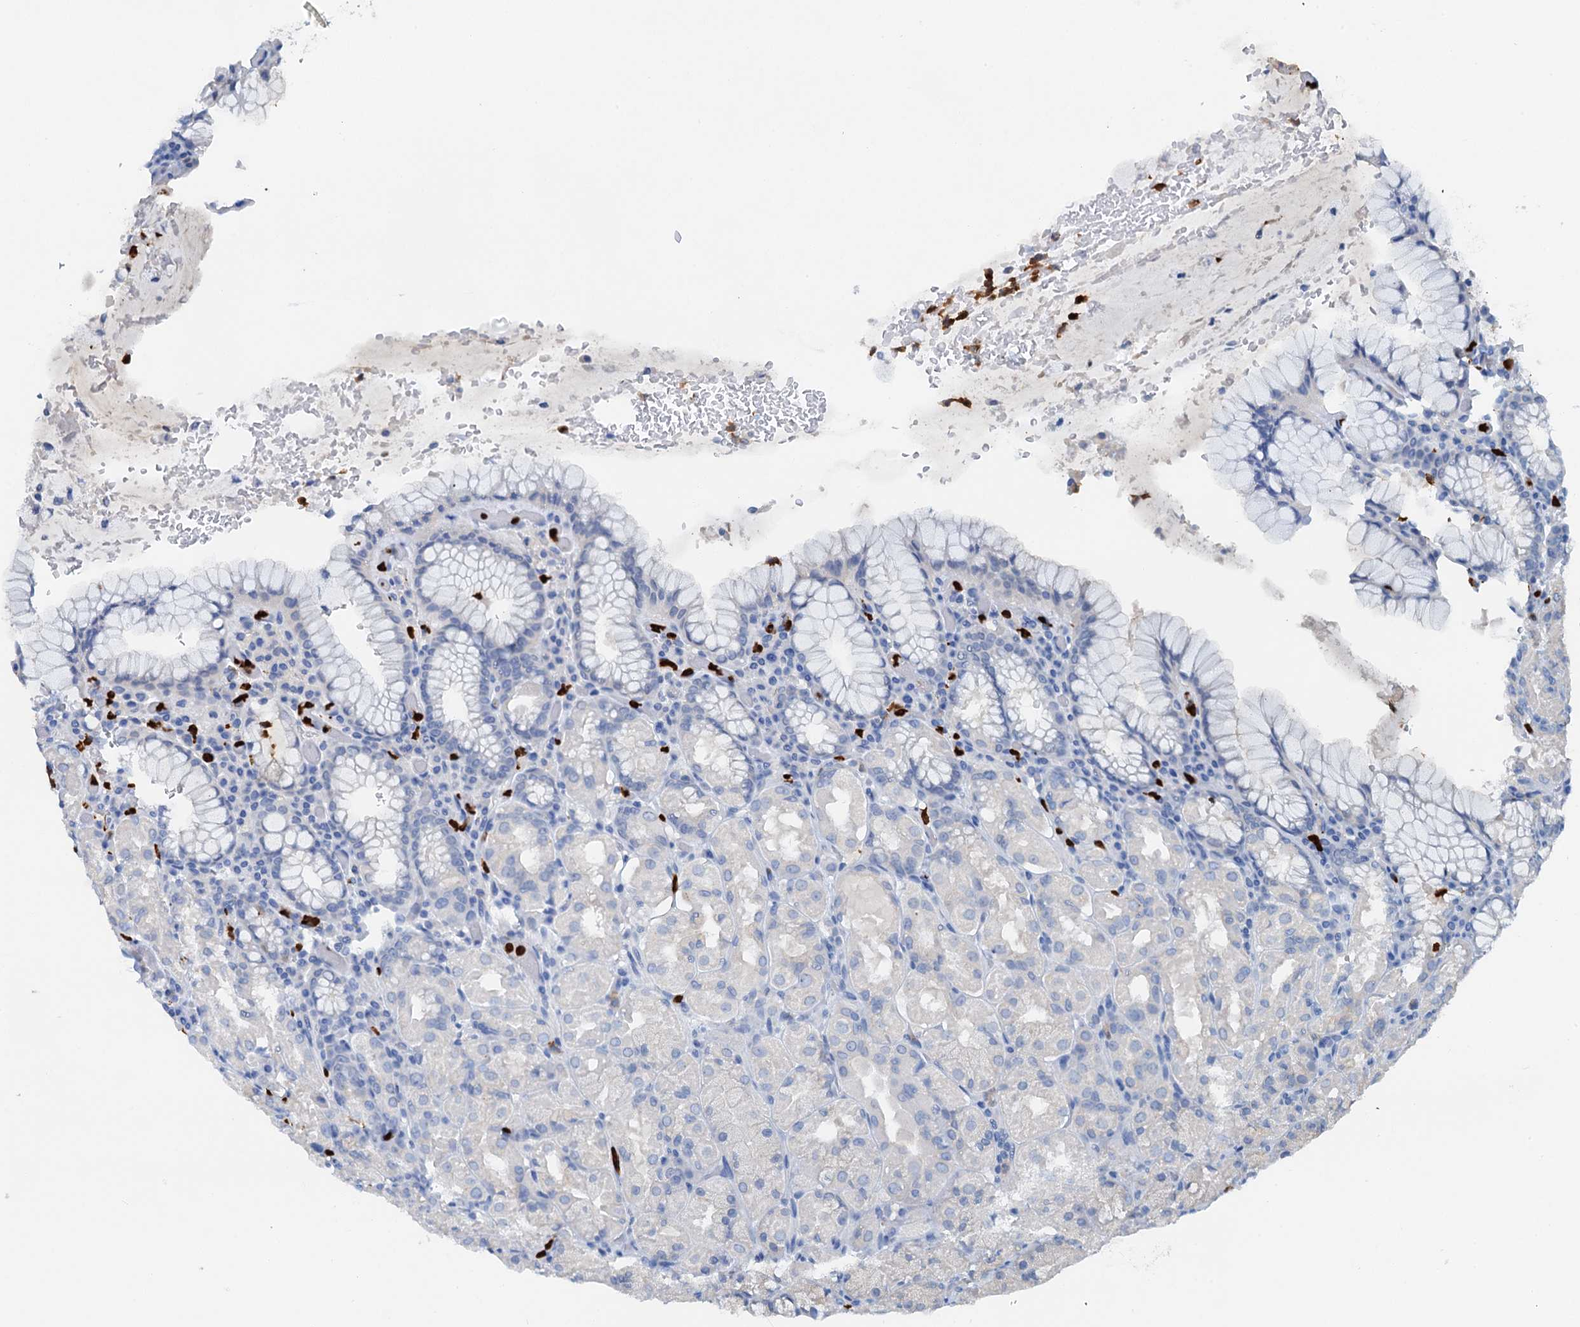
{"staining": {"intensity": "negative", "quantity": "none", "location": "none"}, "tissue": "stomach", "cell_type": "Glandular cells", "image_type": "normal", "snomed": [{"axis": "morphology", "description": "Normal tissue, NOS"}, {"axis": "topography", "description": "Stomach, upper"}, {"axis": "topography", "description": "Stomach, lower"}], "caption": "A high-resolution micrograph shows immunohistochemistry staining of unremarkable stomach, which reveals no significant expression in glandular cells.", "gene": "OTOA", "patient": {"sex": "male", "age": 80}}